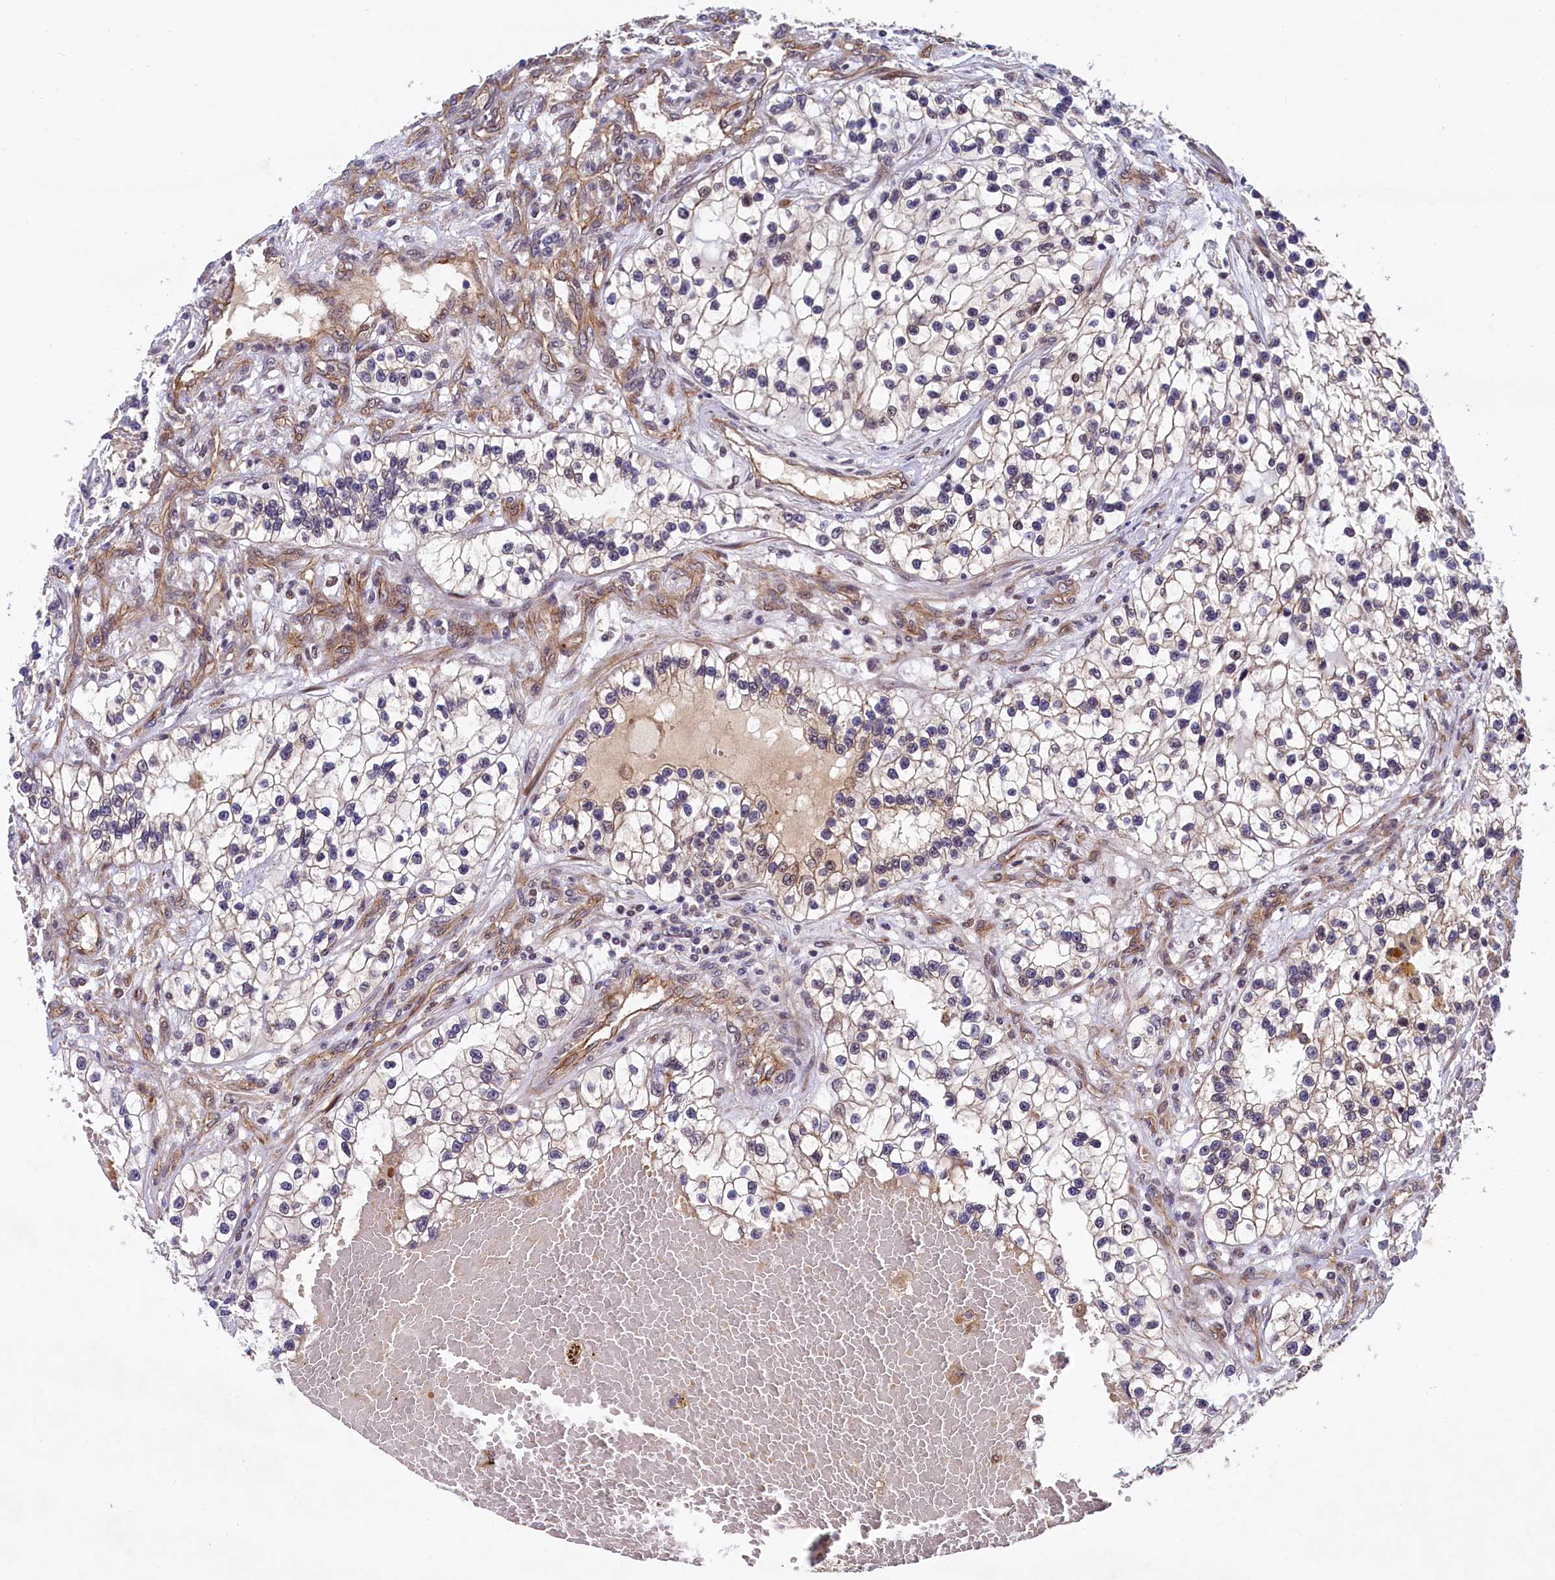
{"staining": {"intensity": "negative", "quantity": "none", "location": "none"}, "tissue": "renal cancer", "cell_type": "Tumor cells", "image_type": "cancer", "snomed": [{"axis": "morphology", "description": "Adenocarcinoma, NOS"}, {"axis": "topography", "description": "Kidney"}], "caption": "This is a histopathology image of immunohistochemistry staining of renal cancer (adenocarcinoma), which shows no positivity in tumor cells.", "gene": "ARL14EP", "patient": {"sex": "female", "age": 57}}